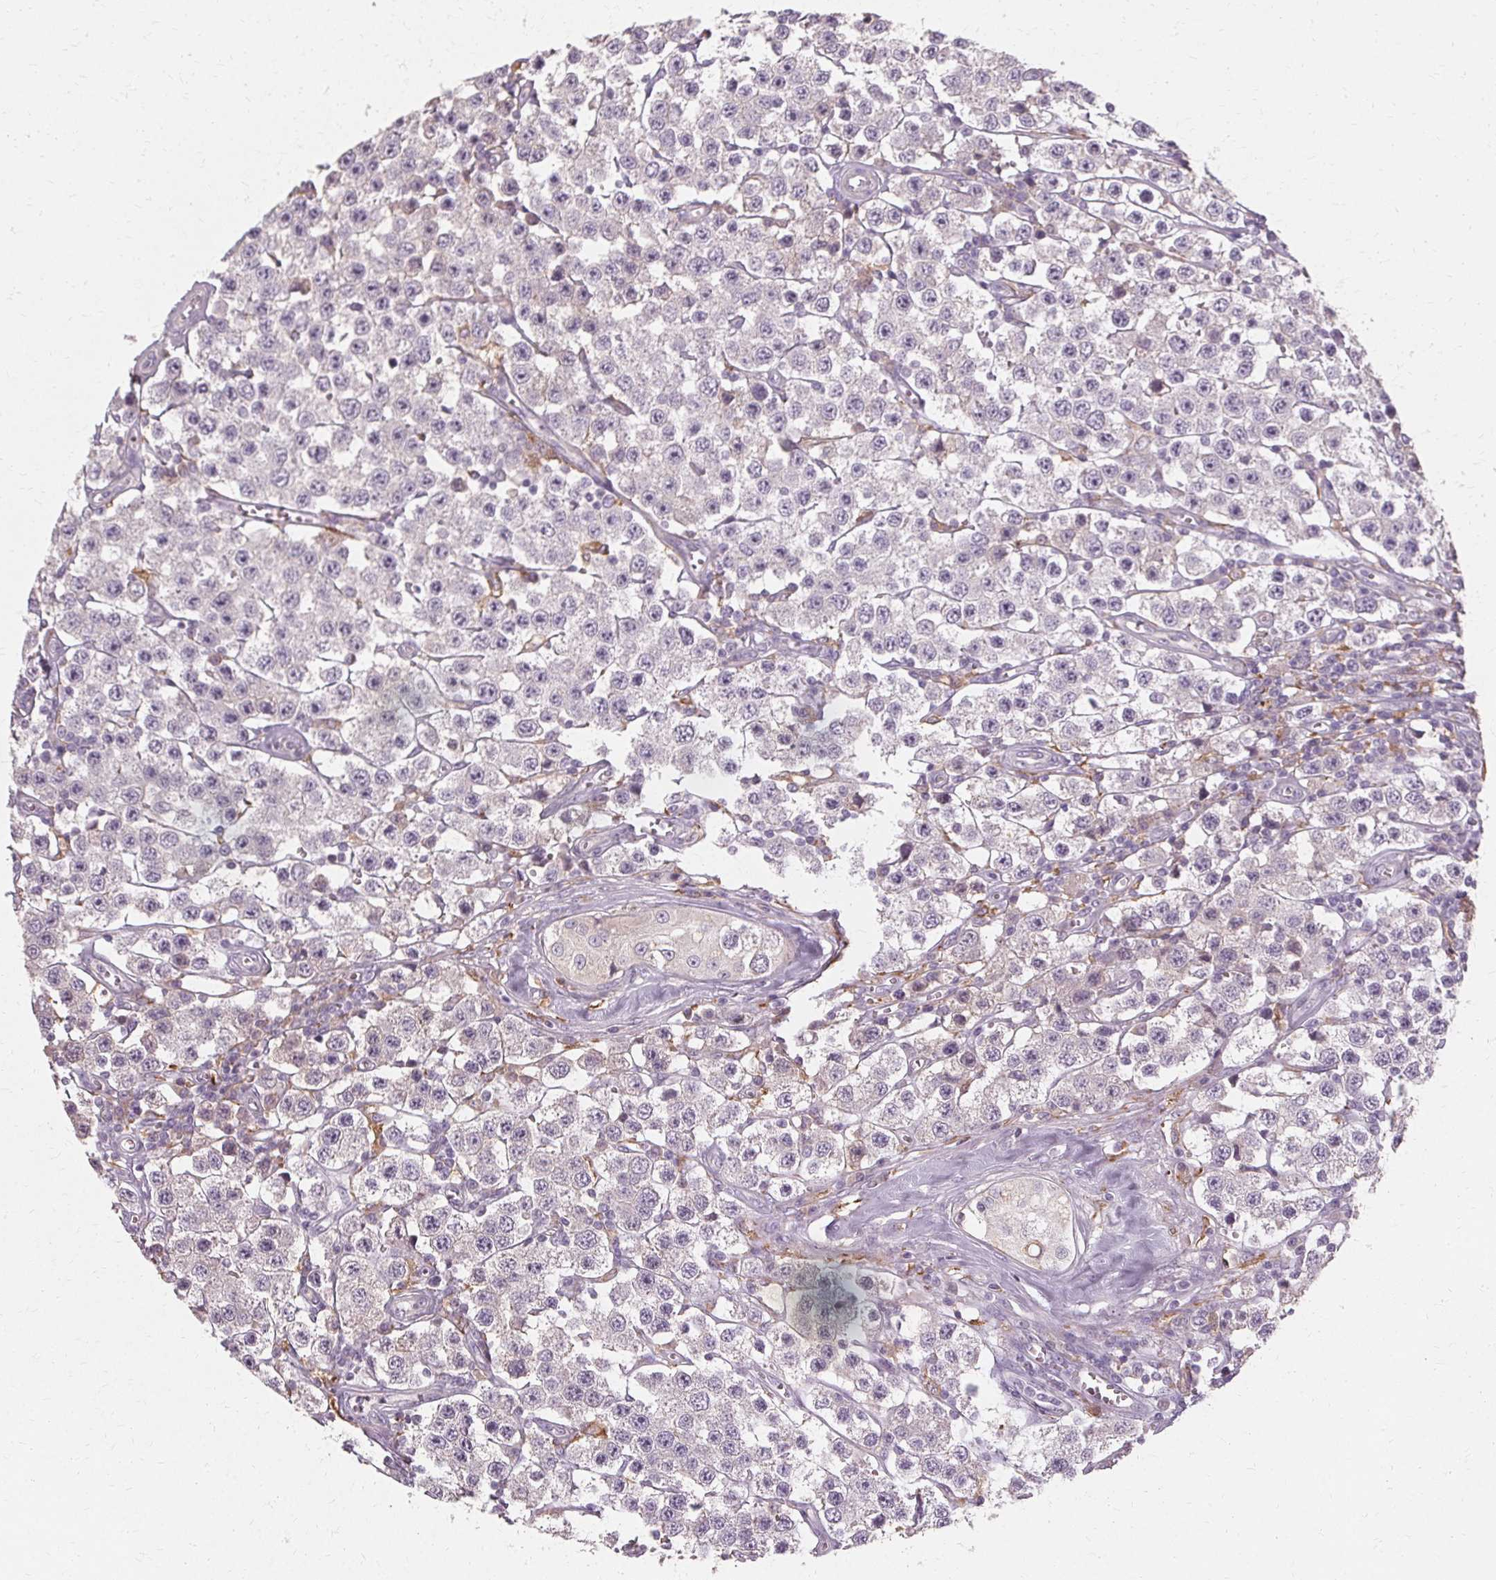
{"staining": {"intensity": "negative", "quantity": "none", "location": "none"}, "tissue": "testis cancer", "cell_type": "Tumor cells", "image_type": "cancer", "snomed": [{"axis": "morphology", "description": "Seminoma, NOS"}, {"axis": "topography", "description": "Testis"}], "caption": "Micrograph shows no protein positivity in tumor cells of seminoma (testis) tissue.", "gene": "IFNGR1", "patient": {"sex": "male", "age": 34}}